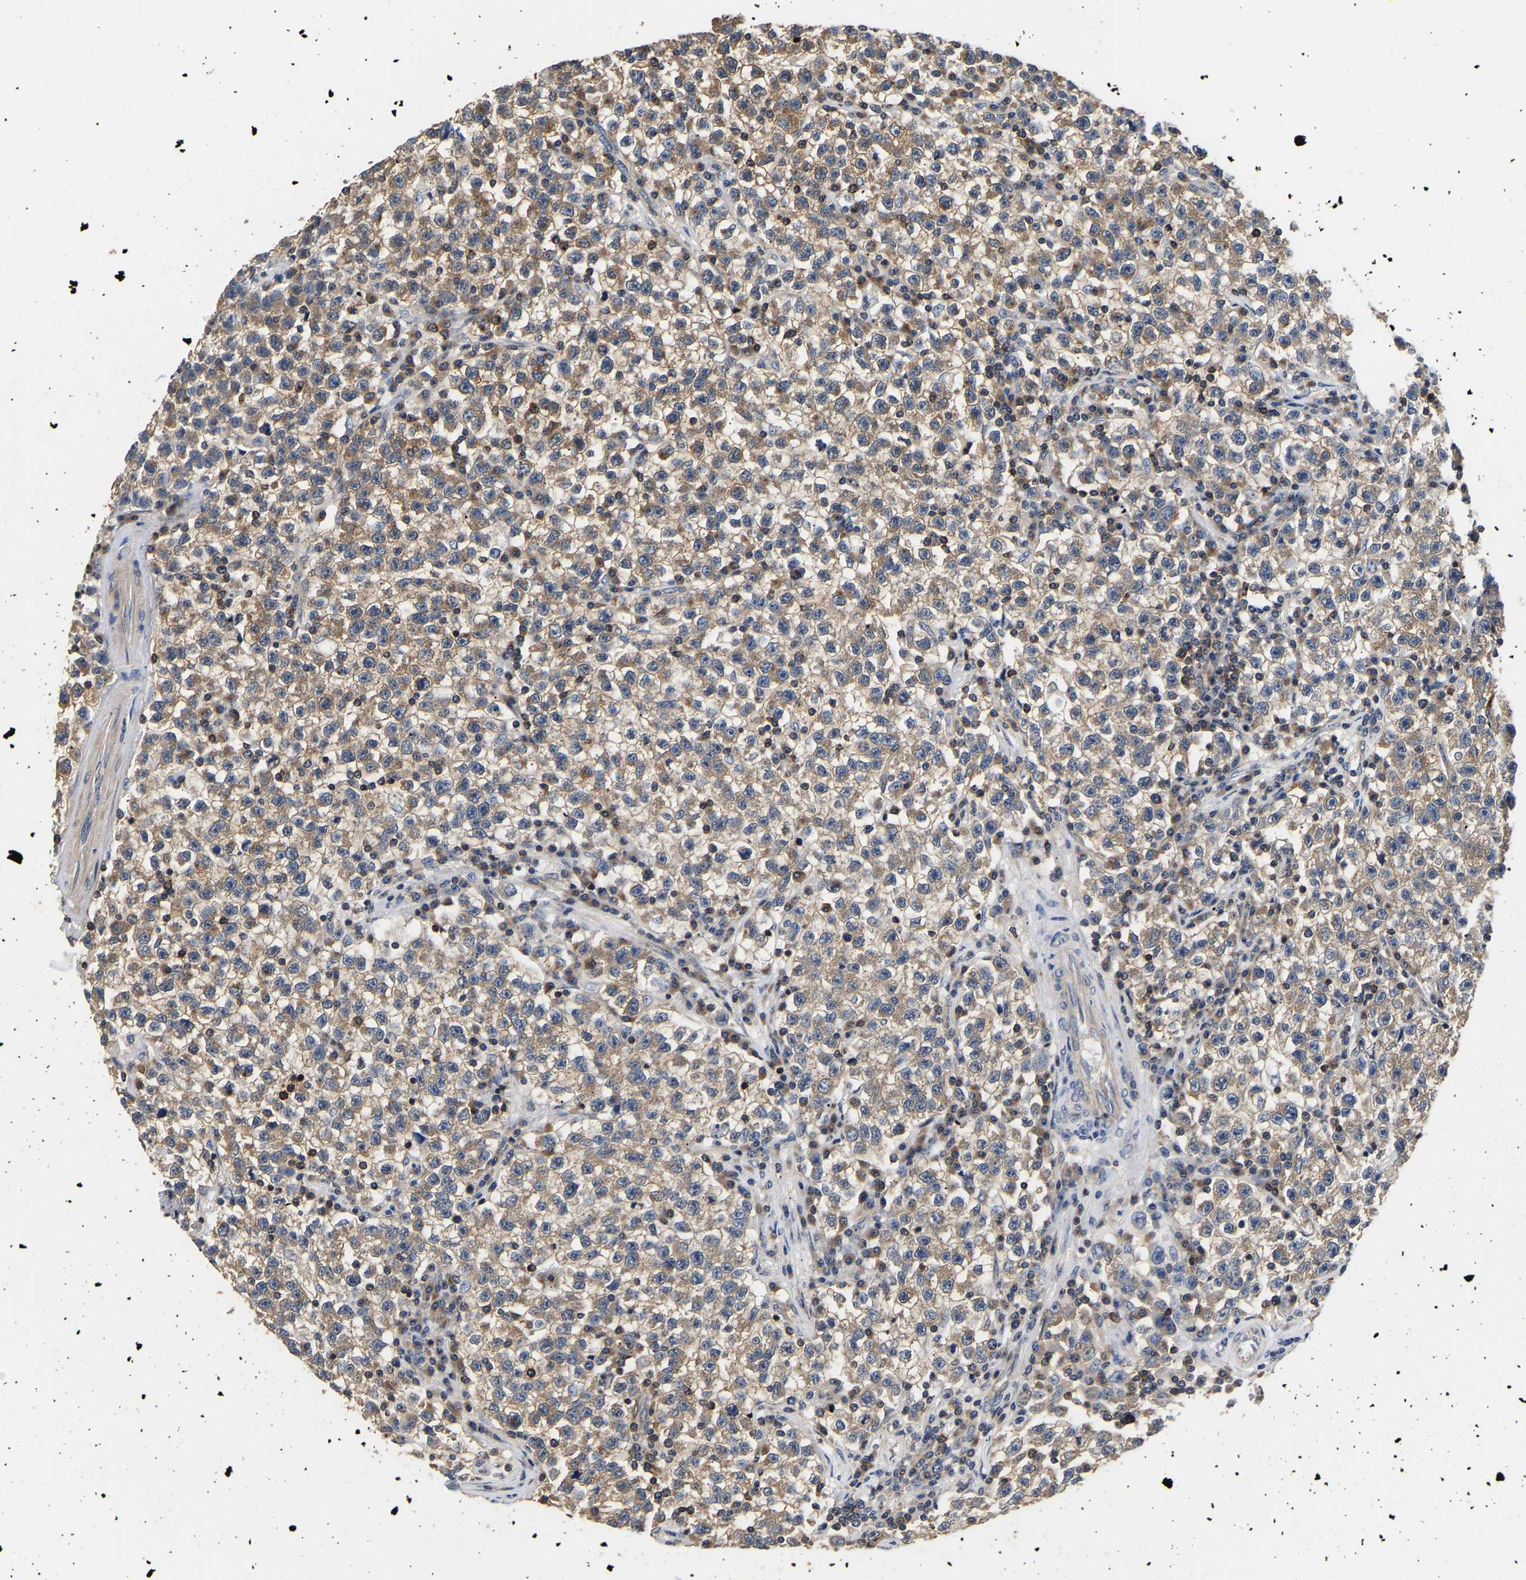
{"staining": {"intensity": "moderate", "quantity": ">75%", "location": "cytoplasmic/membranous"}, "tissue": "testis cancer", "cell_type": "Tumor cells", "image_type": "cancer", "snomed": [{"axis": "morphology", "description": "Seminoma, NOS"}, {"axis": "topography", "description": "Testis"}], "caption": "A micrograph of human testis cancer stained for a protein reveals moderate cytoplasmic/membranous brown staining in tumor cells.", "gene": "LRBA", "patient": {"sex": "male", "age": 22}}